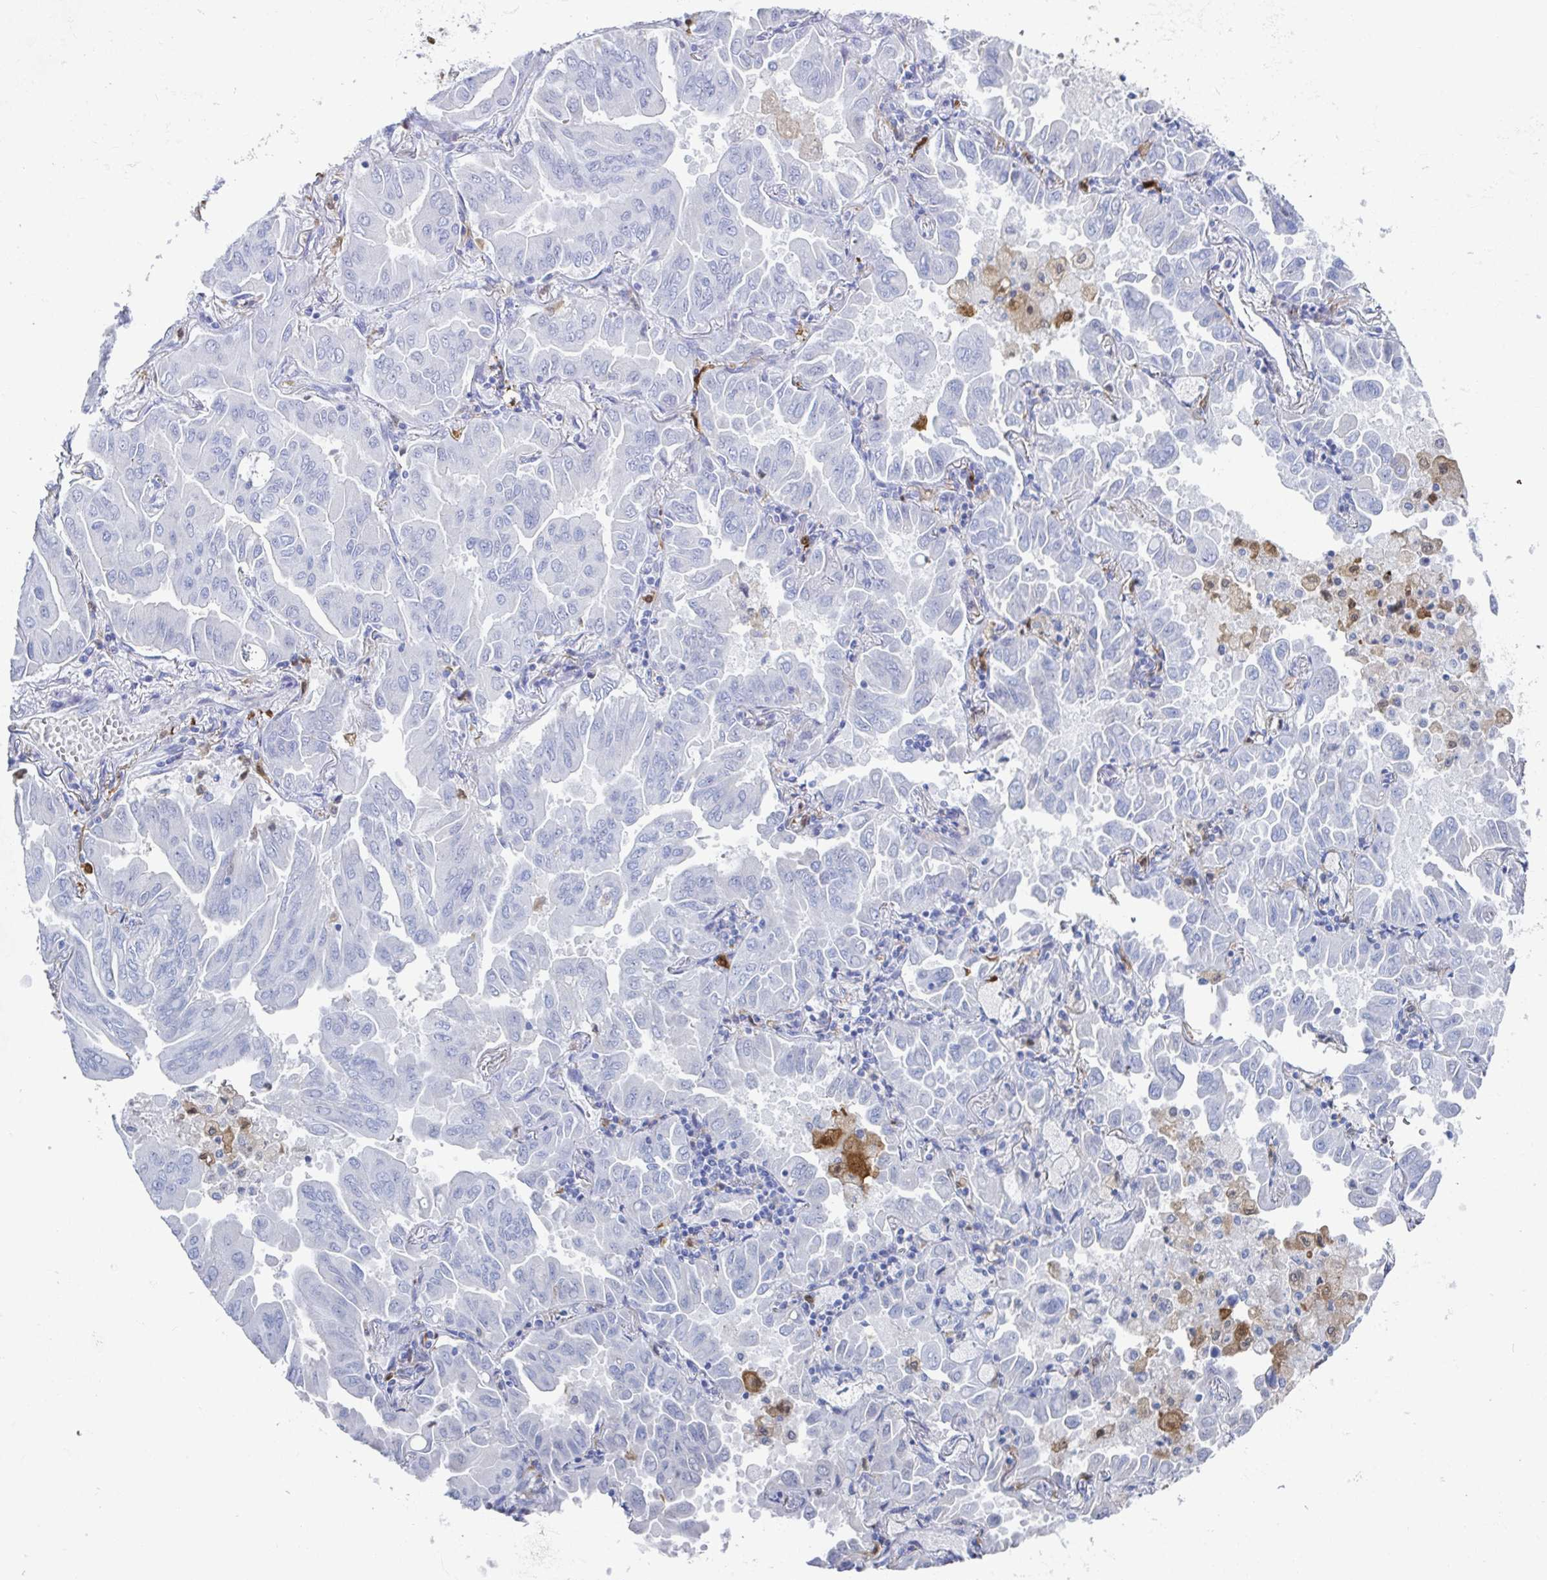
{"staining": {"intensity": "negative", "quantity": "none", "location": "none"}, "tissue": "lung cancer", "cell_type": "Tumor cells", "image_type": "cancer", "snomed": [{"axis": "morphology", "description": "Adenocarcinoma, NOS"}, {"axis": "topography", "description": "Lung"}], "caption": "High power microscopy image of an immunohistochemistry histopathology image of lung cancer (adenocarcinoma), revealing no significant expression in tumor cells.", "gene": "OR2A4", "patient": {"sex": "male", "age": 64}}